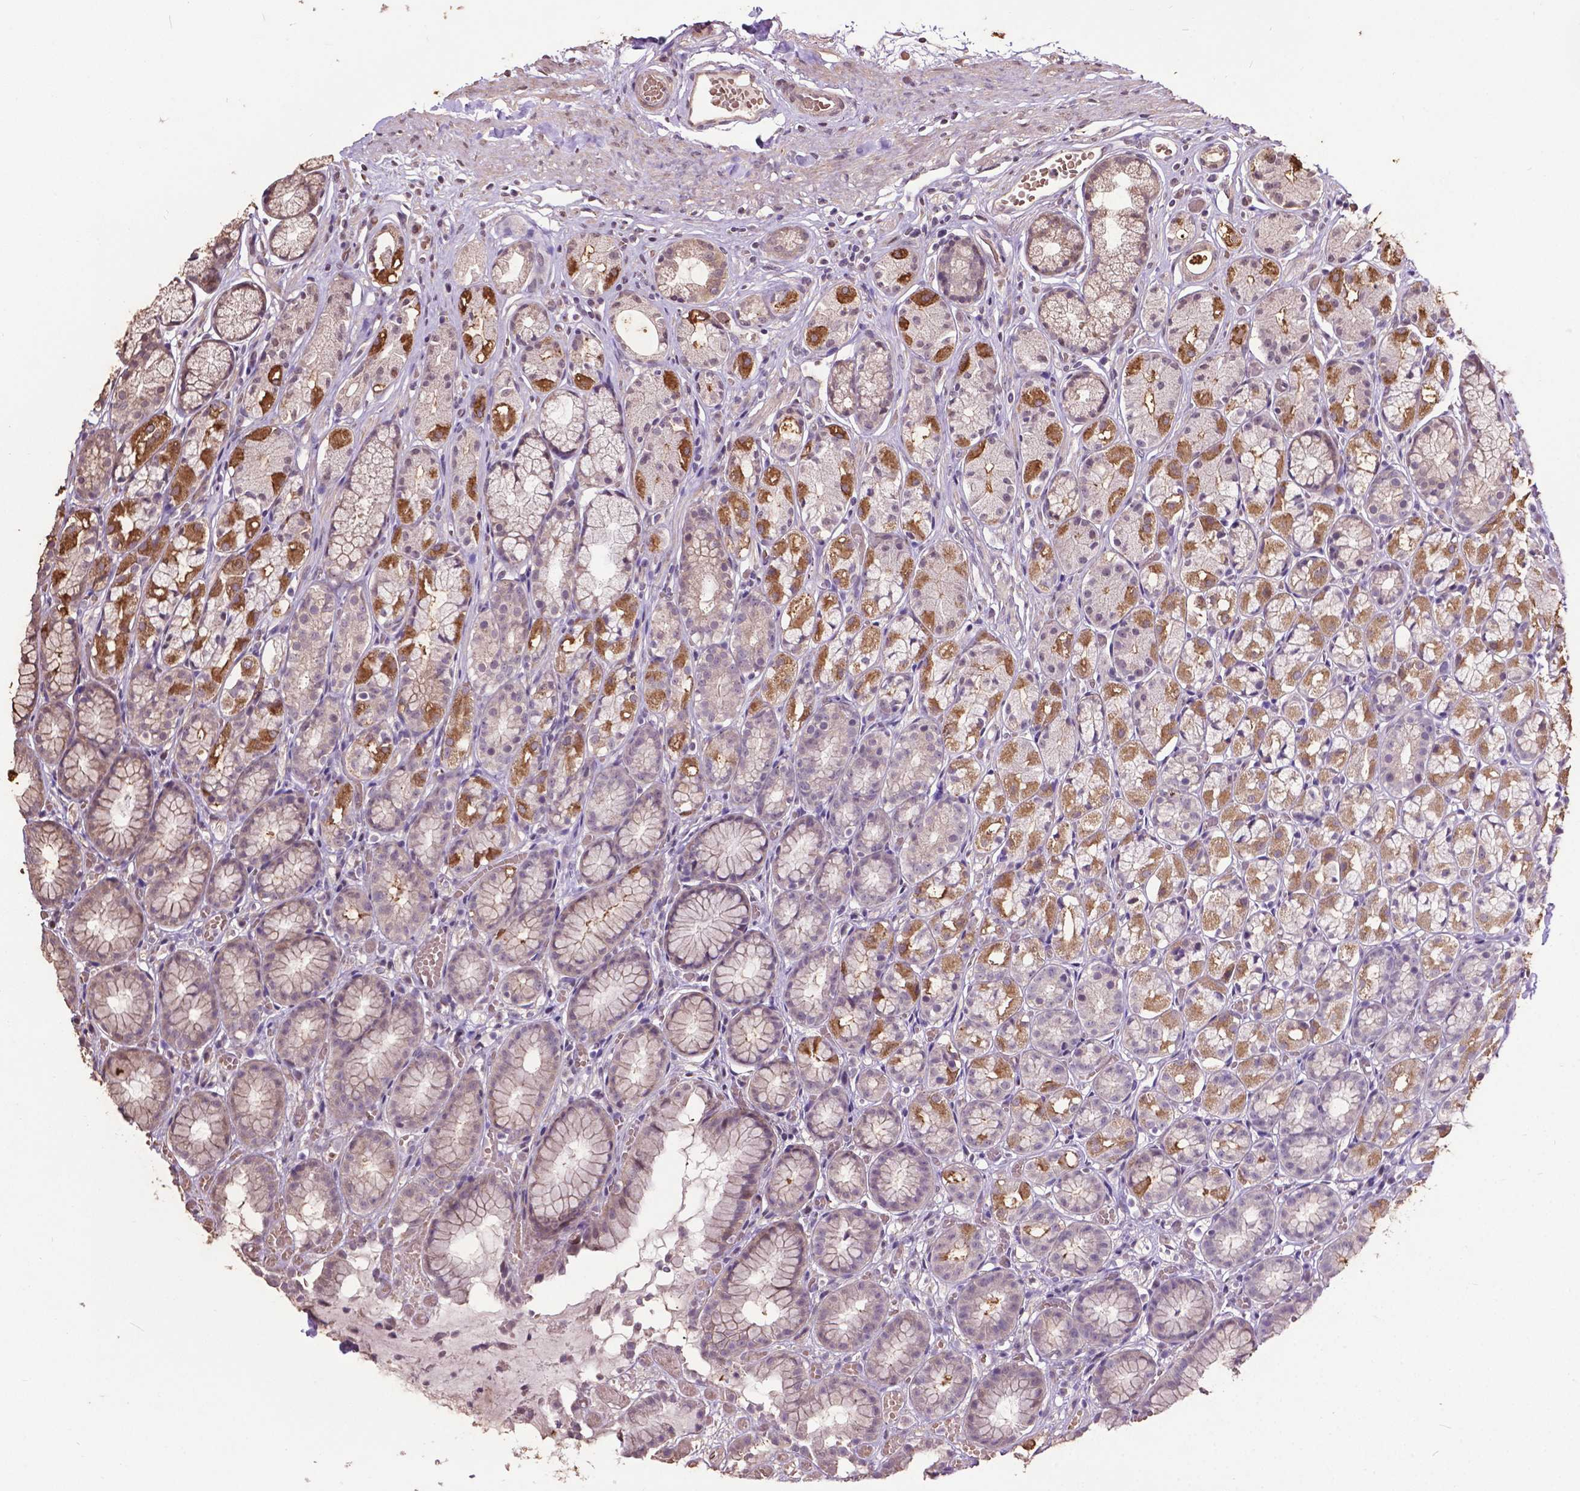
{"staining": {"intensity": "moderate", "quantity": "<25%", "location": "cytoplasmic/membranous"}, "tissue": "stomach", "cell_type": "Glandular cells", "image_type": "normal", "snomed": [{"axis": "morphology", "description": "Normal tissue, NOS"}, {"axis": "topography", "description": "Stomach"}], "caption": "Immunohistochemical staining of normal human stomach reveals moderate cytoplasmic/membranous protein expression in approximately <25% of glandular cells.", "gene": "GLRA2", "patient": {"sex": "male", "age": 70}}